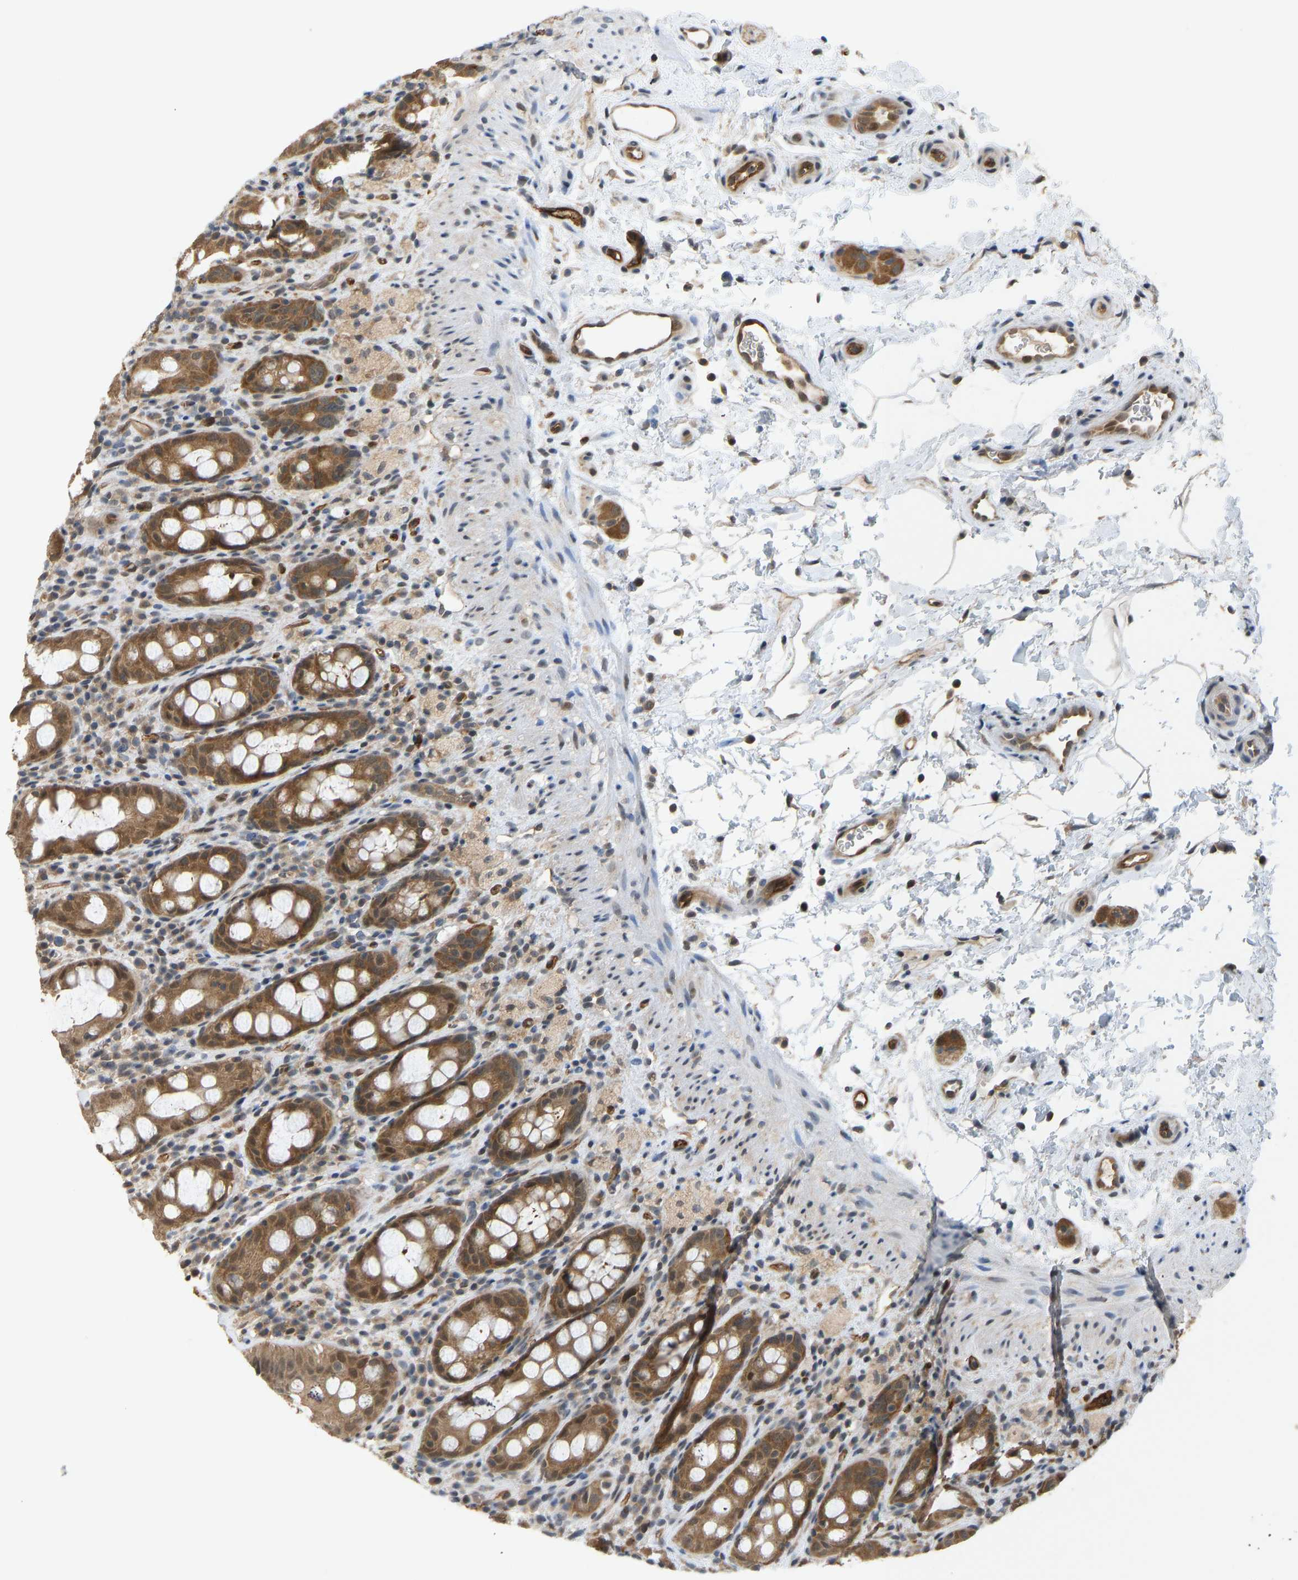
{"staining": {"intensity": "moderate", "quantity": ">75%", "location": "cytoplasmic/membranous,nuclear"}, "tissue": "rectum", "cell_type": "Glandular cells", "image_type": "normal", "snomed": [{"axis": "morphology", "description": "Normal tissue, NOS"}, {"axis": "topography", "description": "Rectum"}], "caption": "Immunohistochemical staining of normal rectum exhibits >75% levels of moderate cytoplasmic/membranous,nuclear protein expression in approximately >75% of glandular cells. (DAB = brown stain, brightfield microscopy at high magnification).", "gene": "CCT8", "patient": {"sex": "male", "age": 44}}